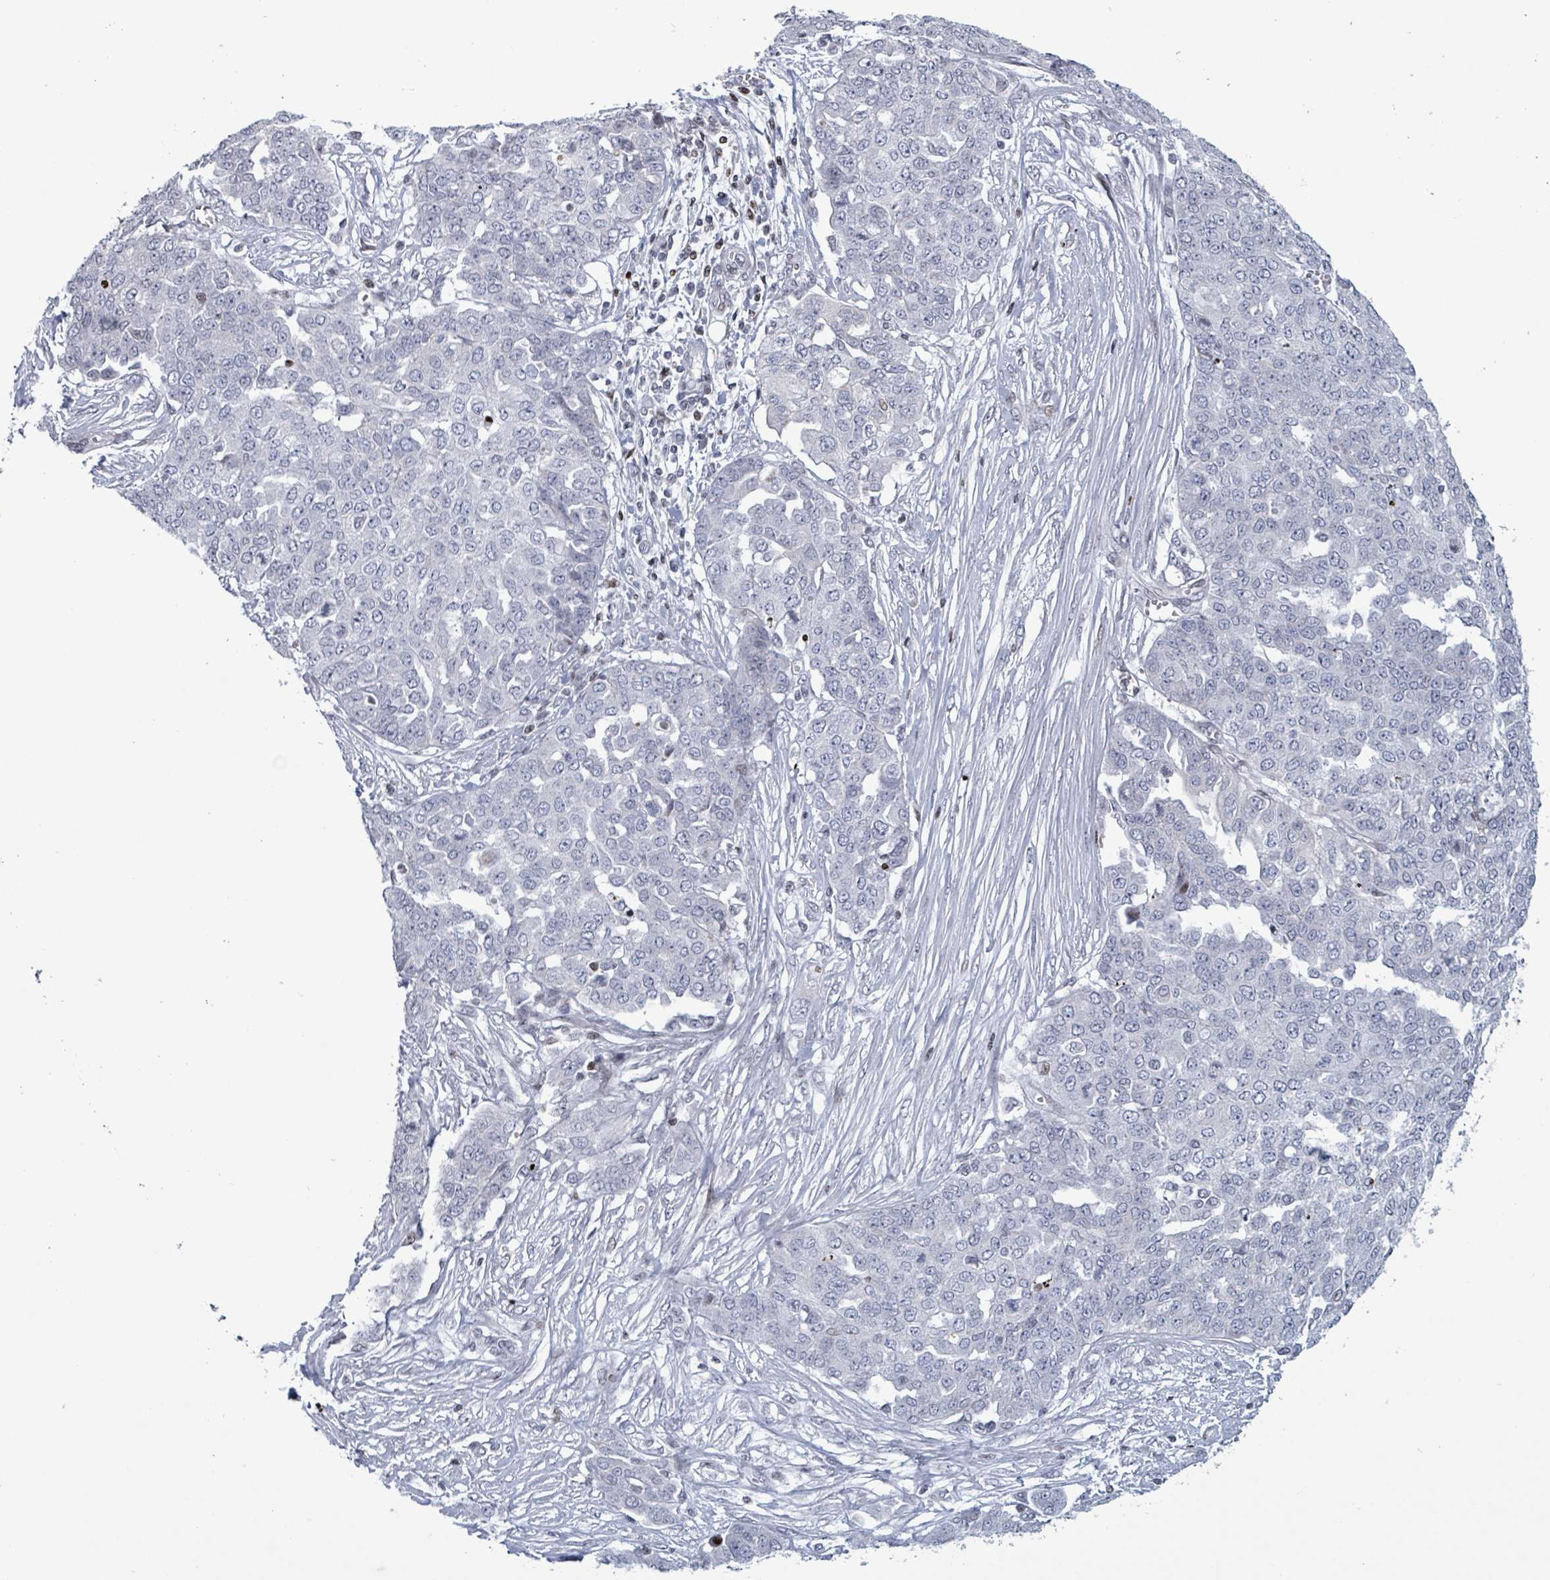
{"staining": {"intensity": "negative", "quantity": "none", "location": "none"}, "tissue": "ovarian cancer", "cell_type": "Tumor cells", "image_type": "cancer", "snomed": [{"axis": "morphology", "description": "Cystadenocarcinoma, serous, NOS"}, {"axis": "topography", "description": "Soft tissue"}, {"axis": "topography", "description": "Ovary"}], "caption": "Immunohistochemistry (IHC) image of human ovarian serous cystadenocarcinoma stained for a protein (brown), which shows no positivity in tumor cells. (Brightfield microscopy of DAB immunohistochemistry (IHC) at high magnification).", "gene": "FNDC4", "patient": {"sex": "female", "age": 57}}